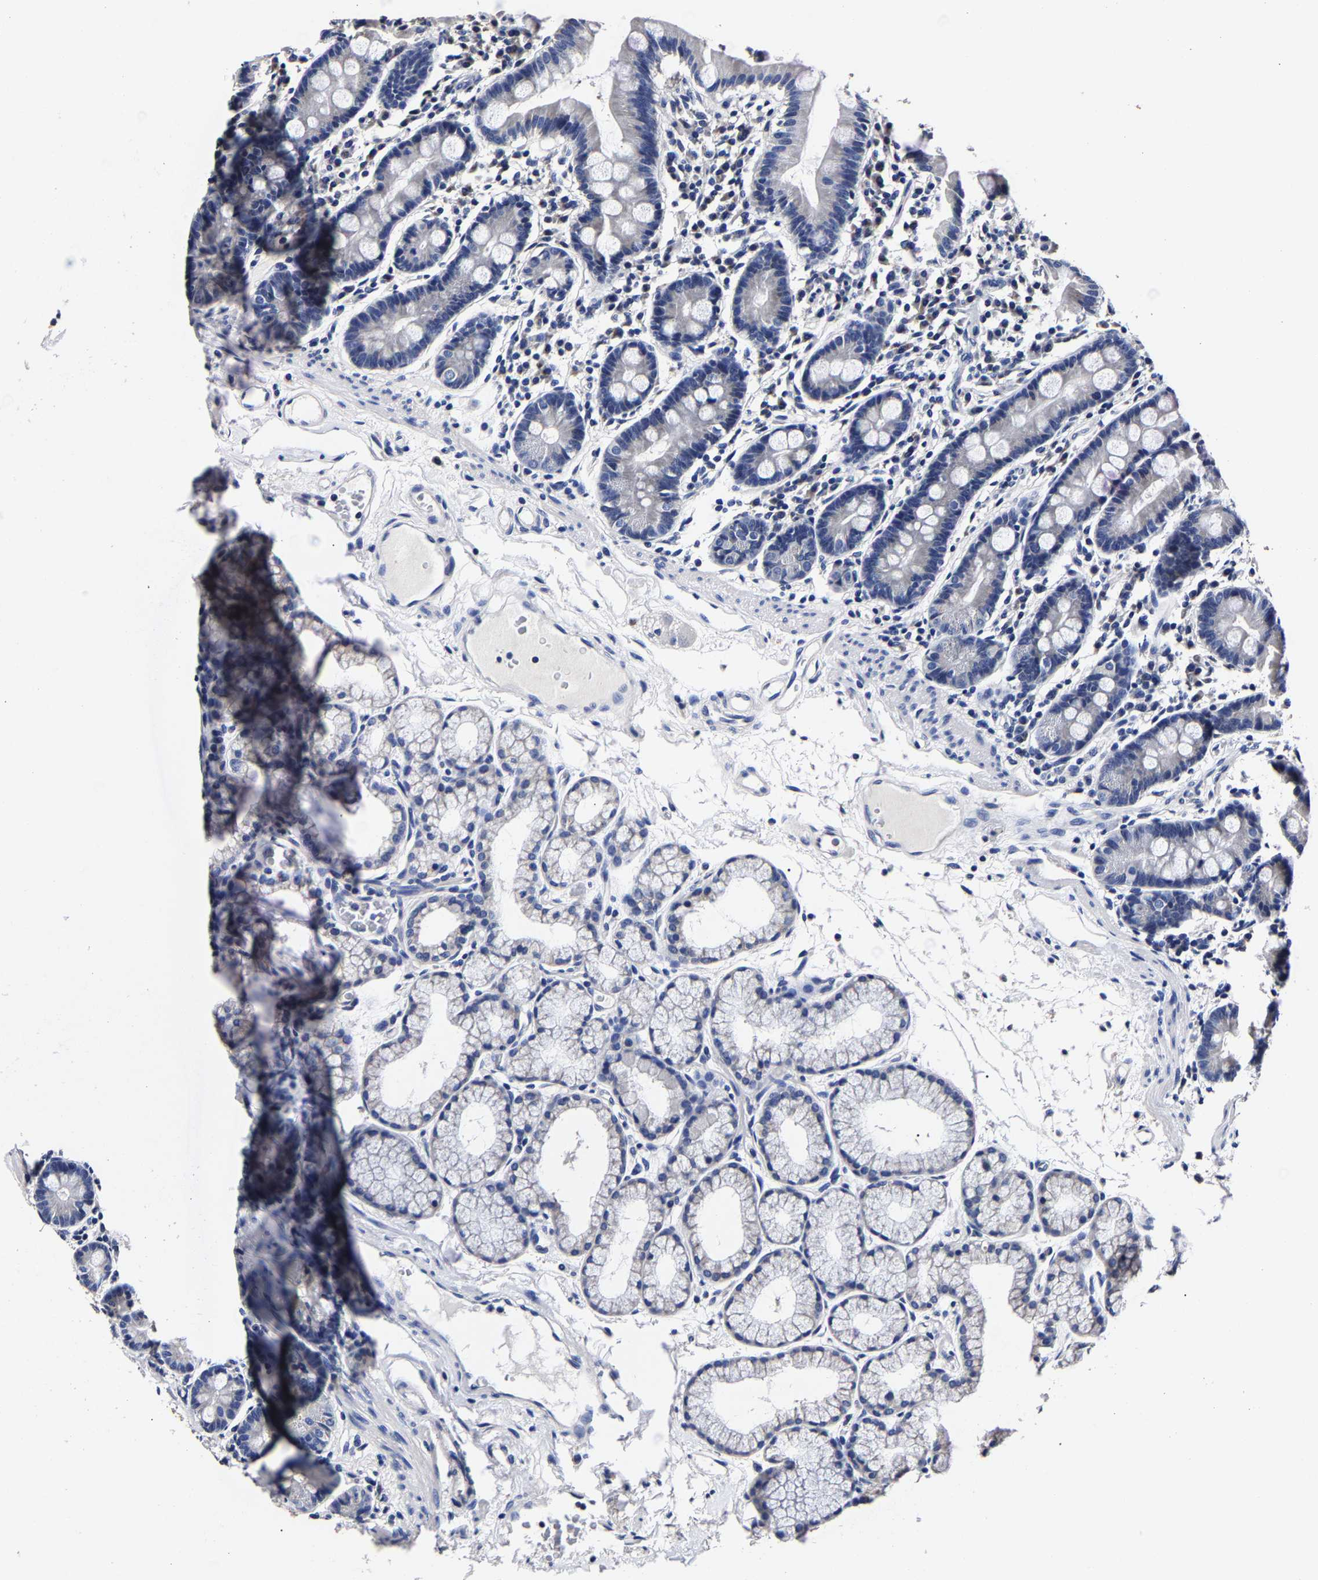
{"staining": {"intensity": "negative", "quantity": "none", "location": "none"}, "tissue": "duodenum", "cell_type": "Glandular cells", "image_type": "normal", "snomed": [{"axis": "morphology", "description": "Normal tissue, NOS"}, {"axis": "topography", "description": "Duodenum"}], "caption": "High power microscopy micrograph of an IHC histopathology image of unremarkable duodenum, revealing no significant staining in glandular cells.", "gene": "AKAP4", "patient": {"sex": "male", "age": 50}}